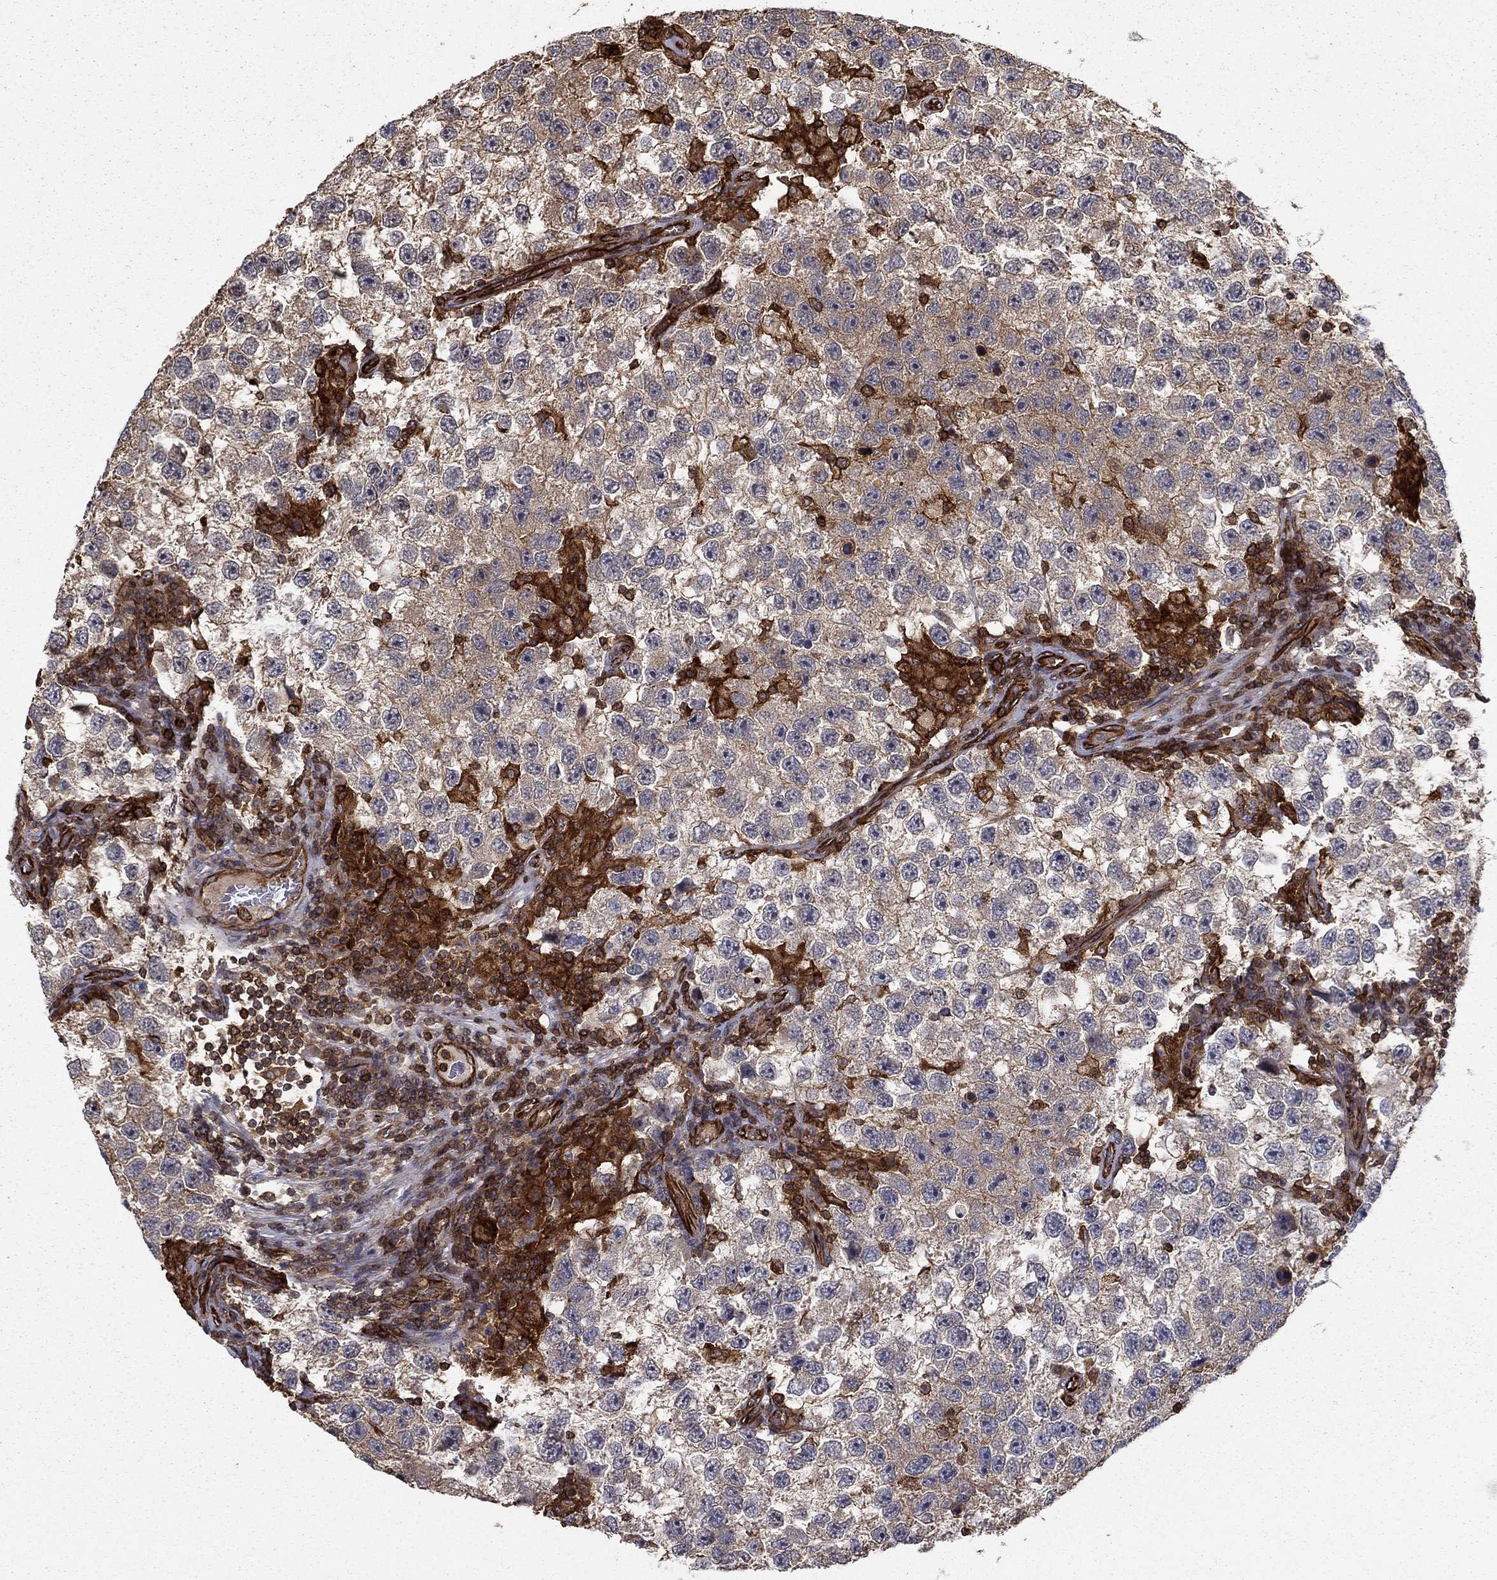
{"staining": {"intensity": "negative", "quantity": "none", "location": "none"}, "tissue": "testis cancer", "cell_type": "Tumor cells", "image_type": "cancer", "snomed": [{"axis": "morphology", "description": "Seminoma, NOS"}, {"axis": "topography", "description": "Testis"}], "caption": "Immunohistochemical staining of testis seminoma shows no significant positivity in tumor cells.", "gene": "ADM", "patient": {"sex": "male", "age": 26}}